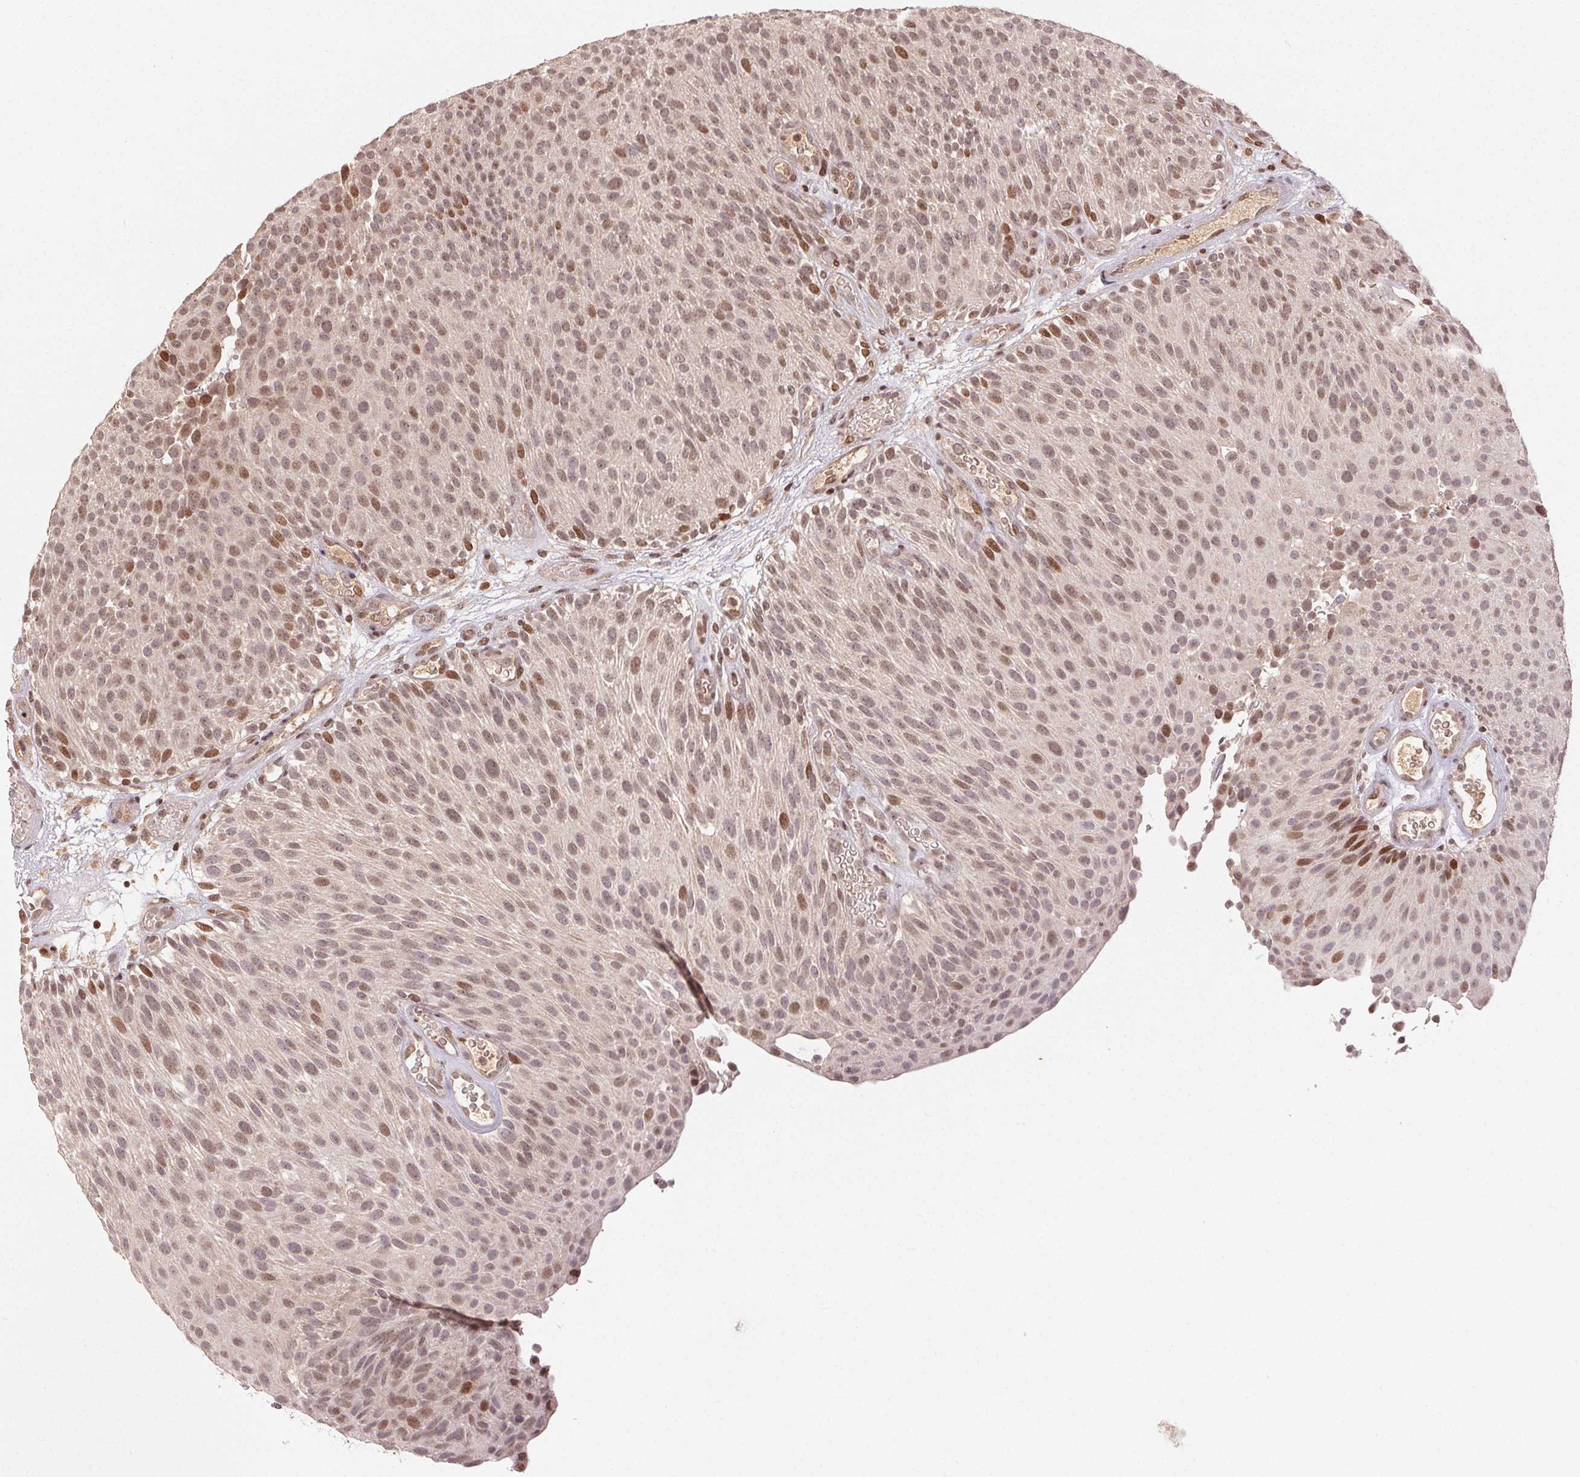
{"staining": {"intensity": "moderate", "quantity": "25%-75%", "location": "nuclear"}, "tissue": "urothelial cancer", "cell_type": "Tumor cells", "image_type": "cancer", "snomed": [{"axis": "morphology", "description": "Urothelial carcinoma, Low grade"}, {"axis": "topography", "description": "Urinary bladder"}], "caption": "Immunohistochemical staining of urothelial cancer exhibits medium levels of moderate nuclear protein staining in approximately 25%-75% of tumor cells.", "gene": "MAPKAPK2", "patient": {"sex": "male", "age": 78}}